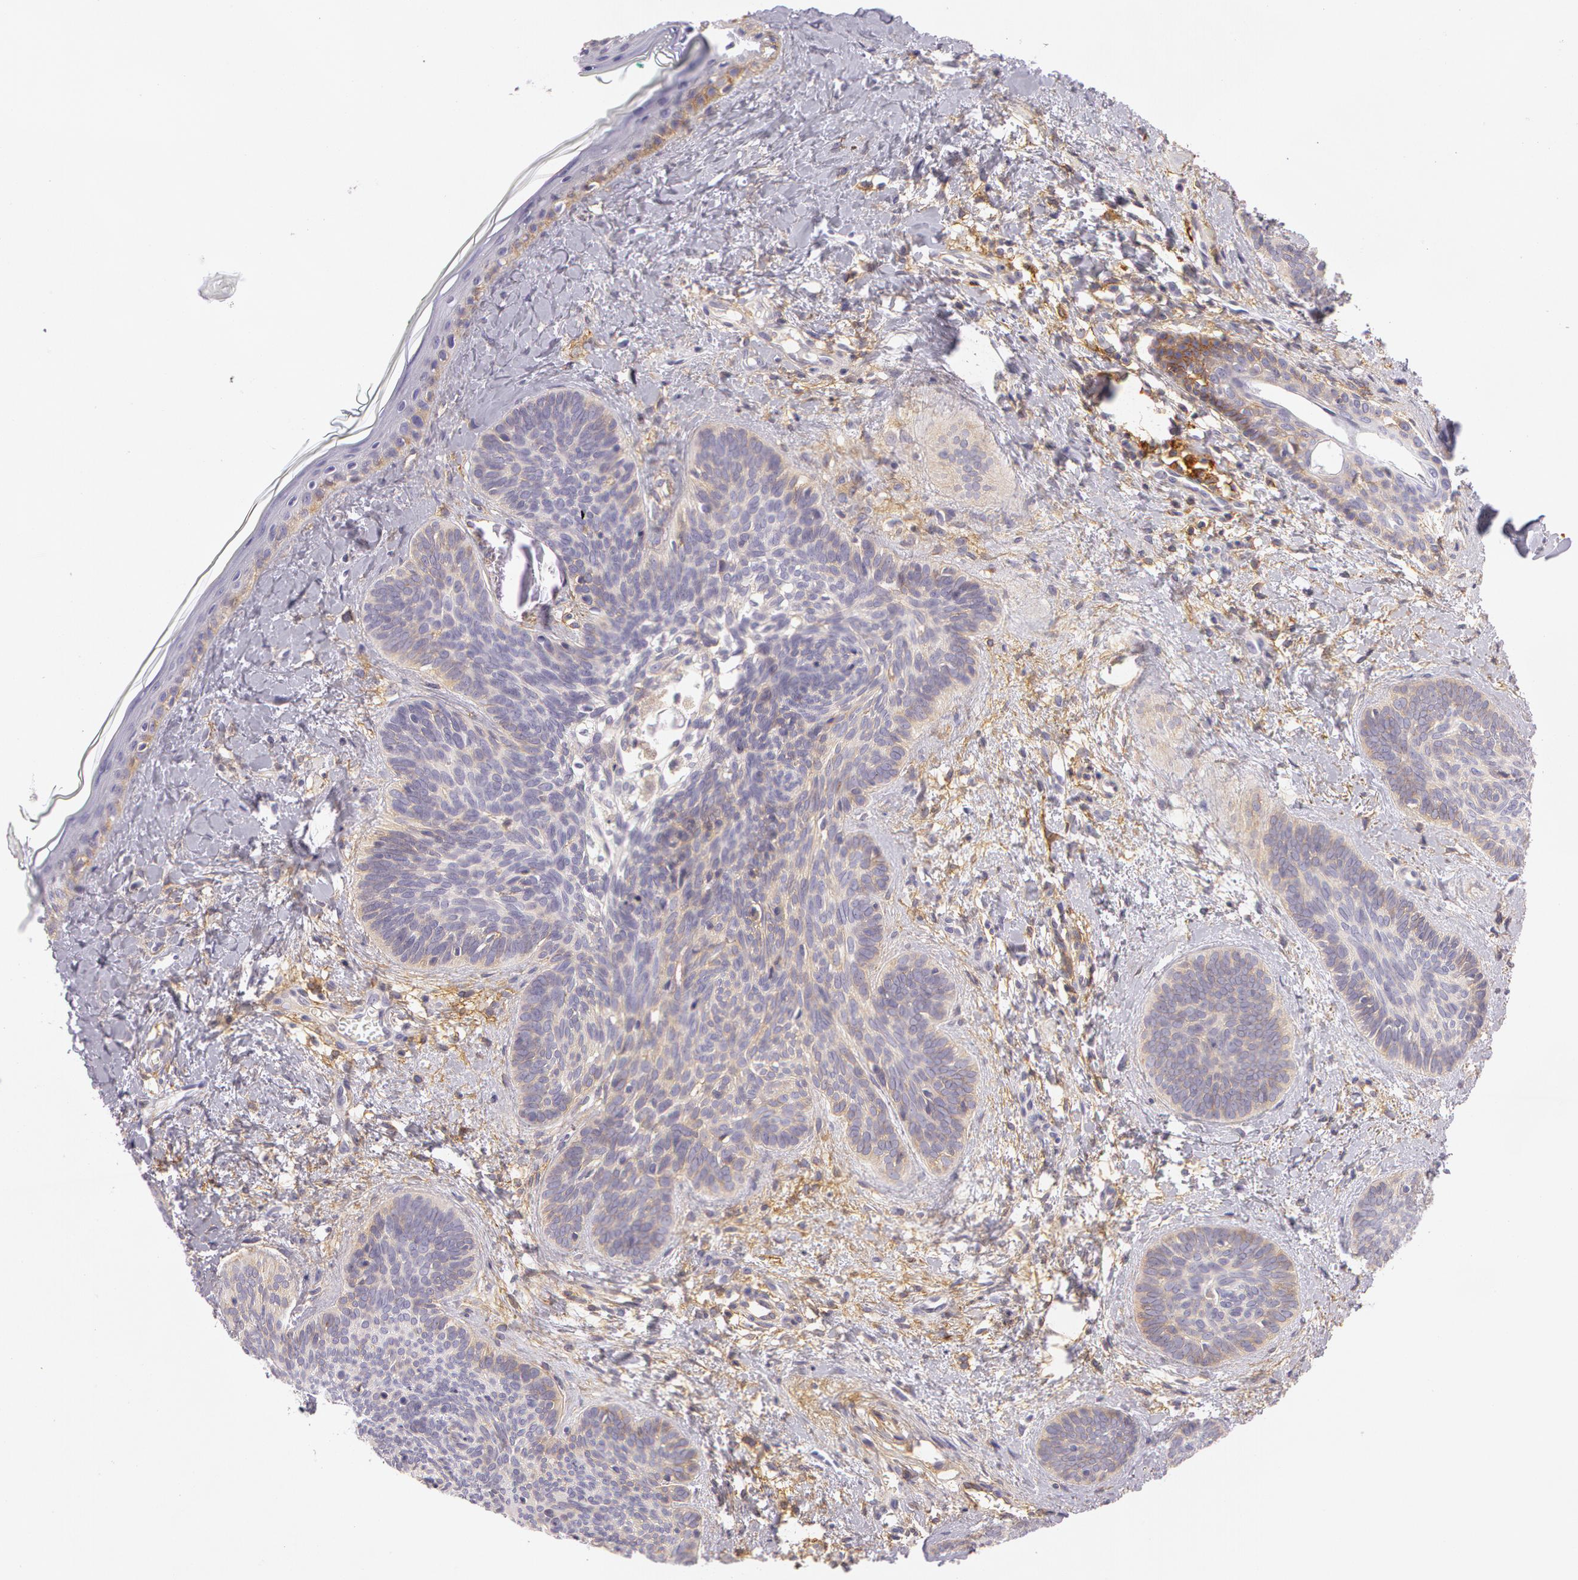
{"staining": {"intensity": "weak", "quantity": ">75%", "location": "cytoplasmic/membranous"}, "tissue": "skin cancer", "cell_type": "Tumor cells", "image_type": "cancer", "snomed": [{"axis": "morphology", "description": "Basal cell carcinoma"}, {"axis": "topography", "description": "Skin"}], "caption": "IHC of skin cancer (basal cell carcinoma) exhibits low levels of weak cytoplasmic/membranous positivity in about >75% of tumor cells. (DAB = brown stain, brightfield microscopy at high magnification).", "gene": "LY75", "patient": {"sex": "female", "age": 81}}